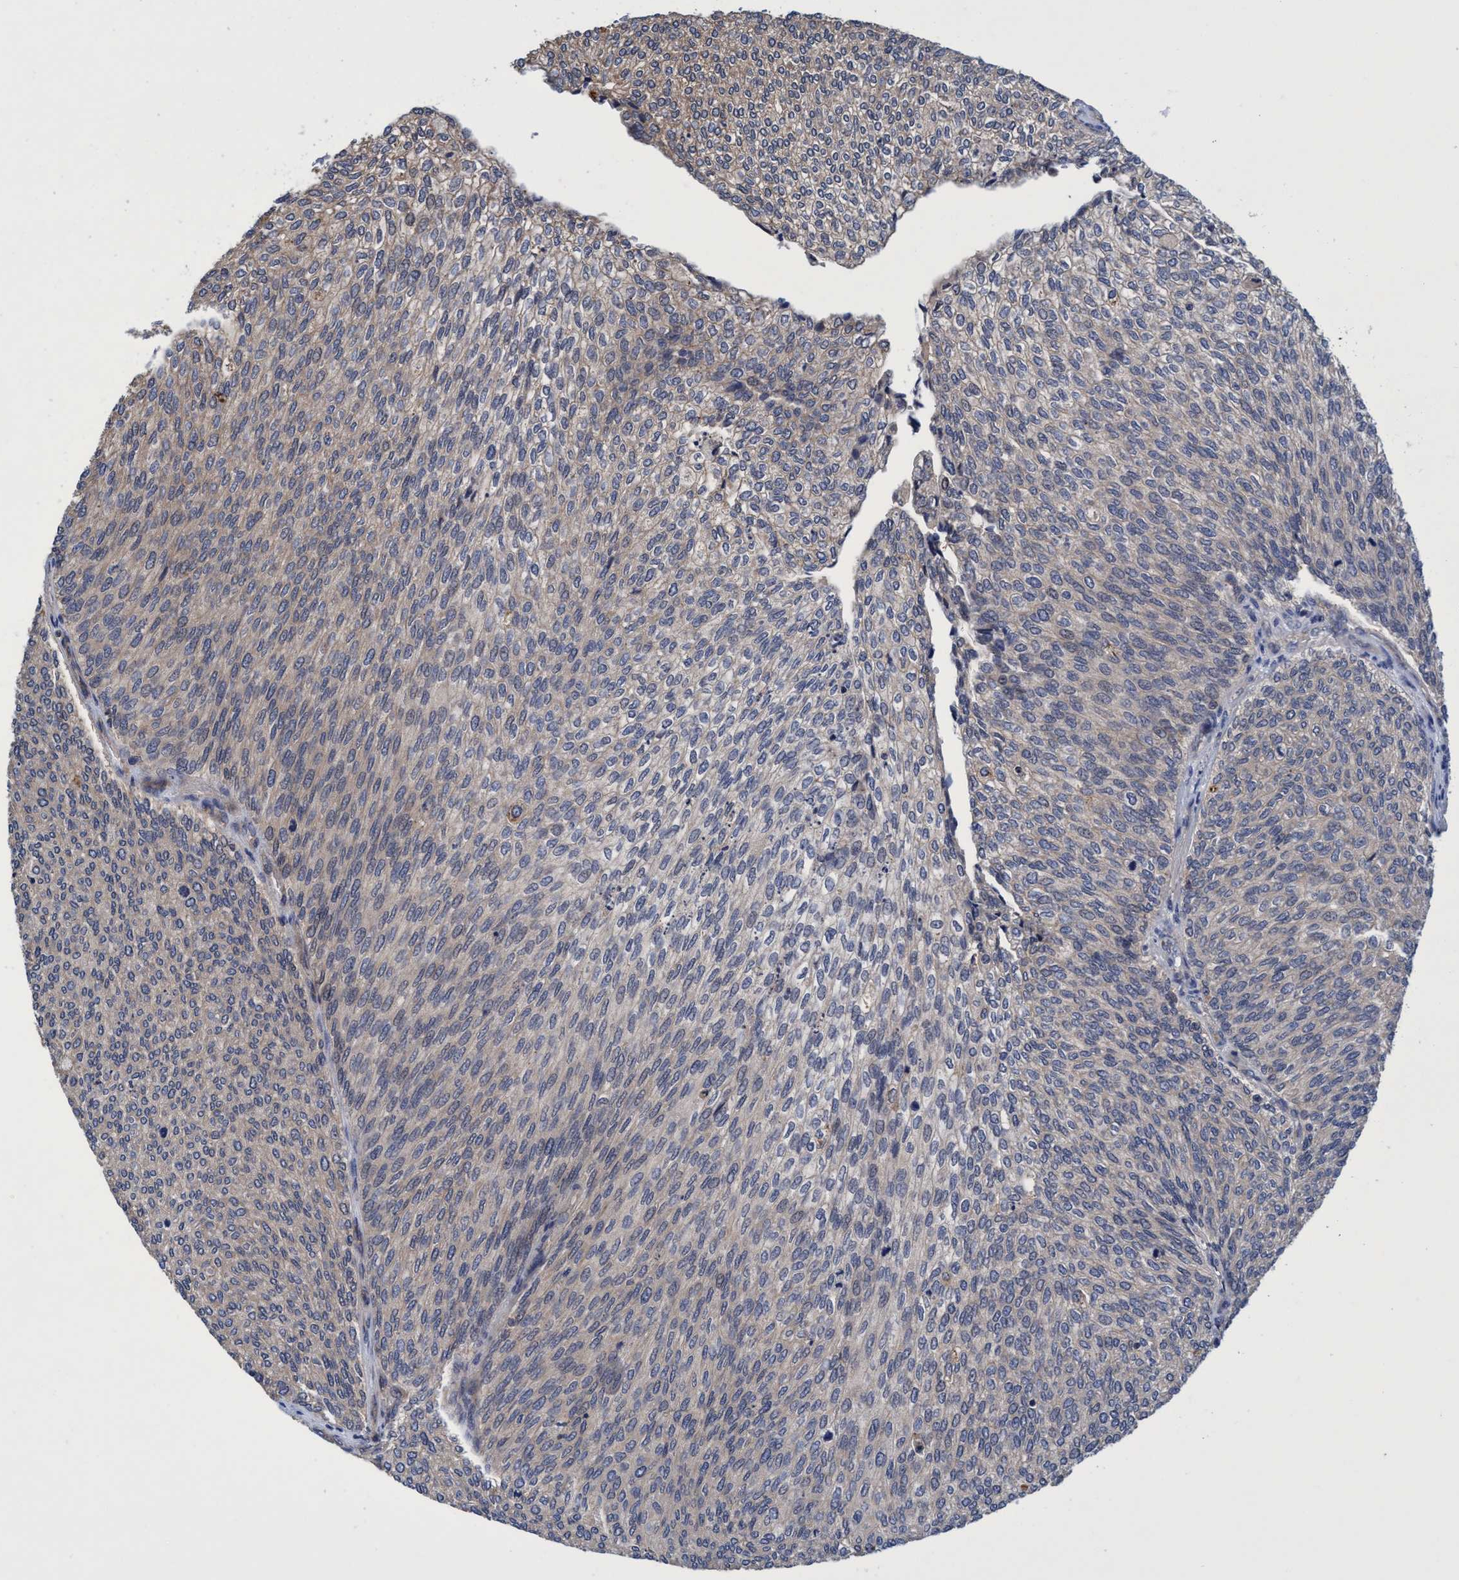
{"staining": {"intensity": "weak", "quantity": "25%-75%", "location": "cytoplasmic/membranous"}, "tissue": "urothelial cancer", "cell_type": "Tumor cells", "image_type": "cancer", "snomed": [{"axis": "morphology", "description": "Urothelial carcinoma, Low grade"}, {"axis": "topography", "description": "Urinary bladder"}], "caption": "The micrograph reveals staining of urothelial cancer, revealing weak cytoplasmic/membranous protein expression (brown color) within tumor cells.", "gene": "CALCOCO2", "patient": {"sex": "female", "age": 79}}